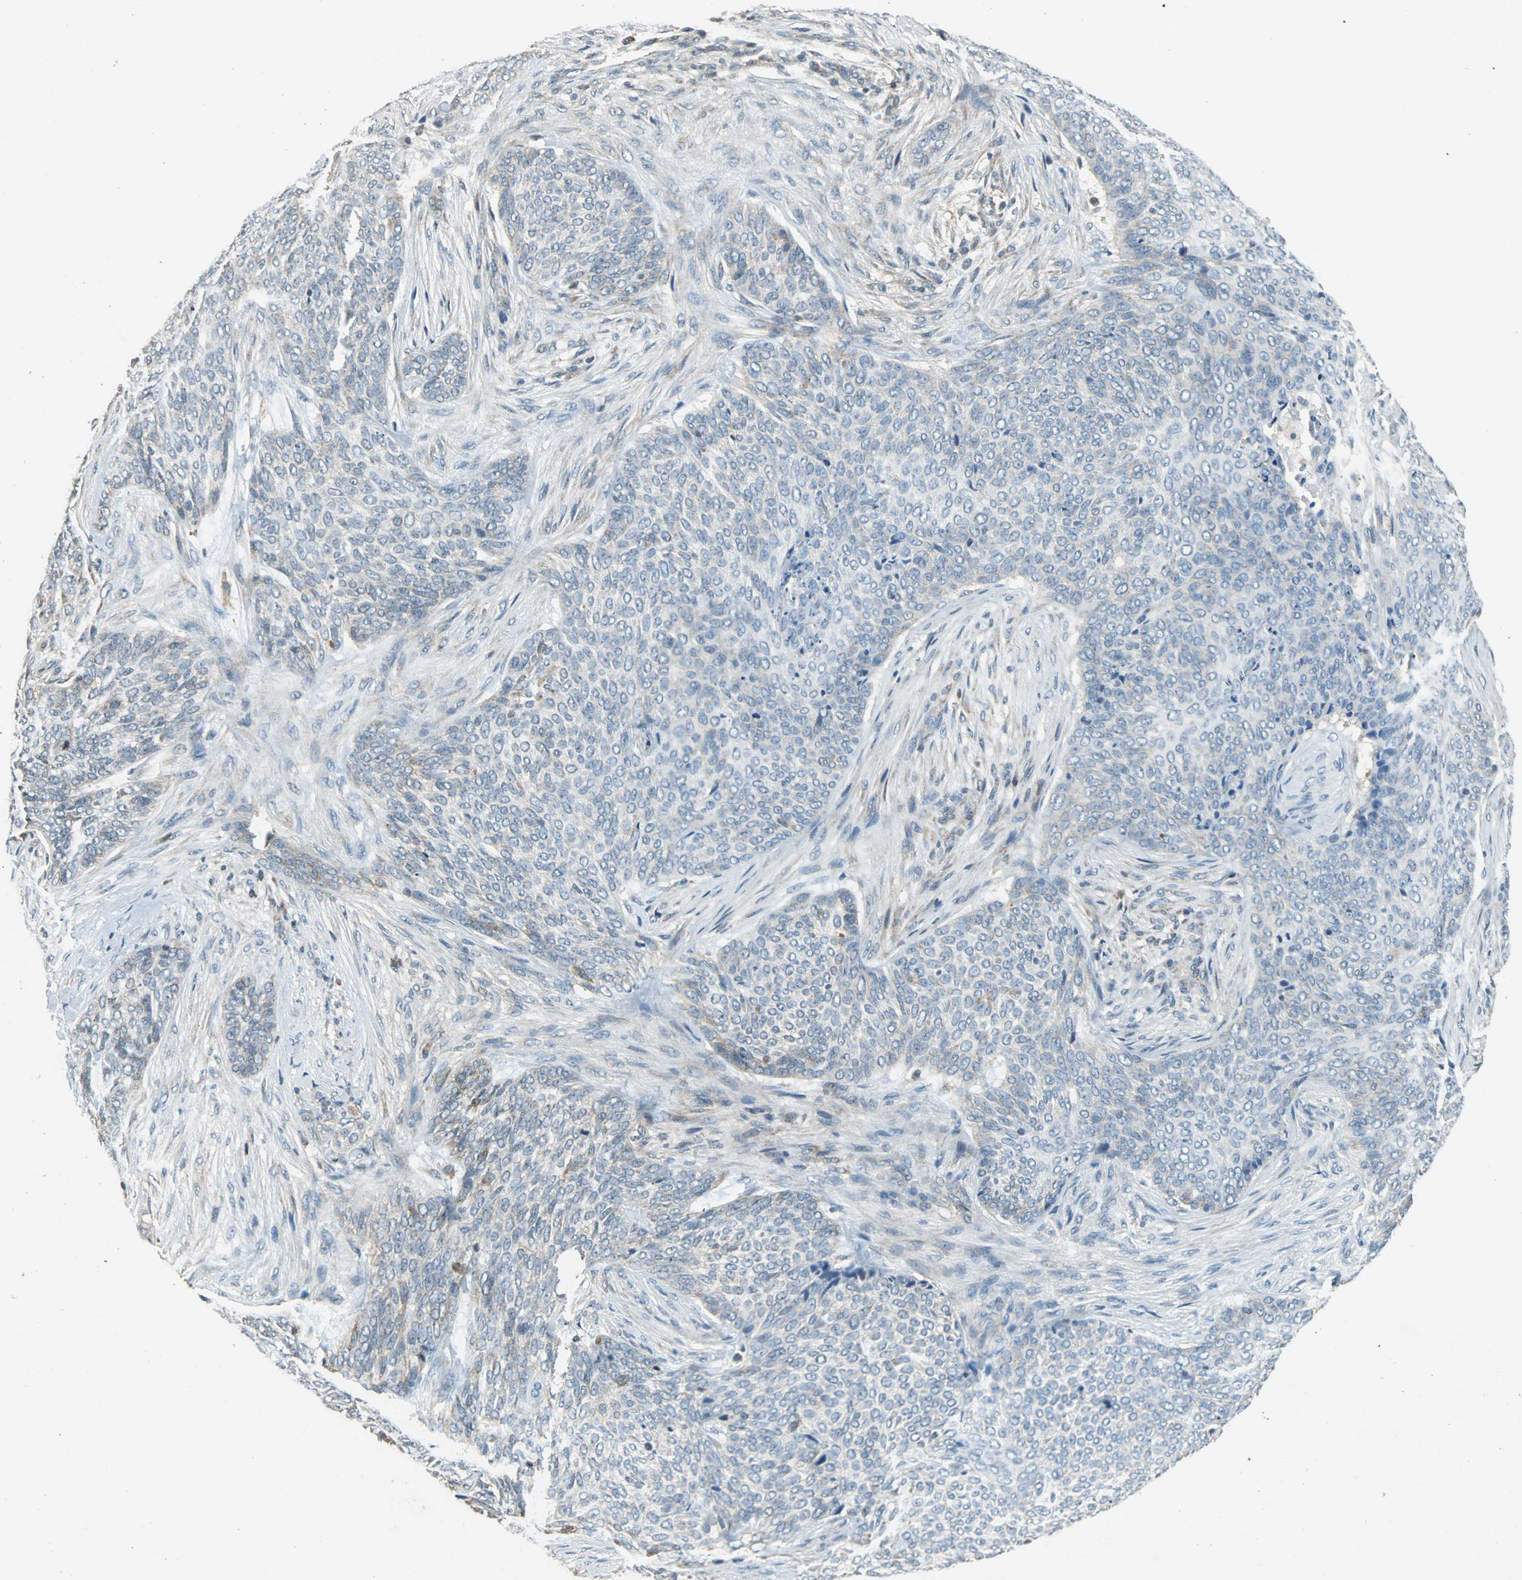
{"staining": {"intensity": "weak", "quantity": "<25%", "location": "cytoplasmic/membranous"}, "tissue": "skin cancer", "cell_type": "Tumor cells", "image_type": "cancer", "snomed": [{"axis": "morphology", "description": "Basal cell carcinoma"}, {"axis": "topography", "description": "Skin"}], "caption": "A photomicrograph of skin cancer stained for a protein exhibits no brown staining in tumor cells.", "gene": "GSDMD", "patient": {"sex": "male", "age": 91}}